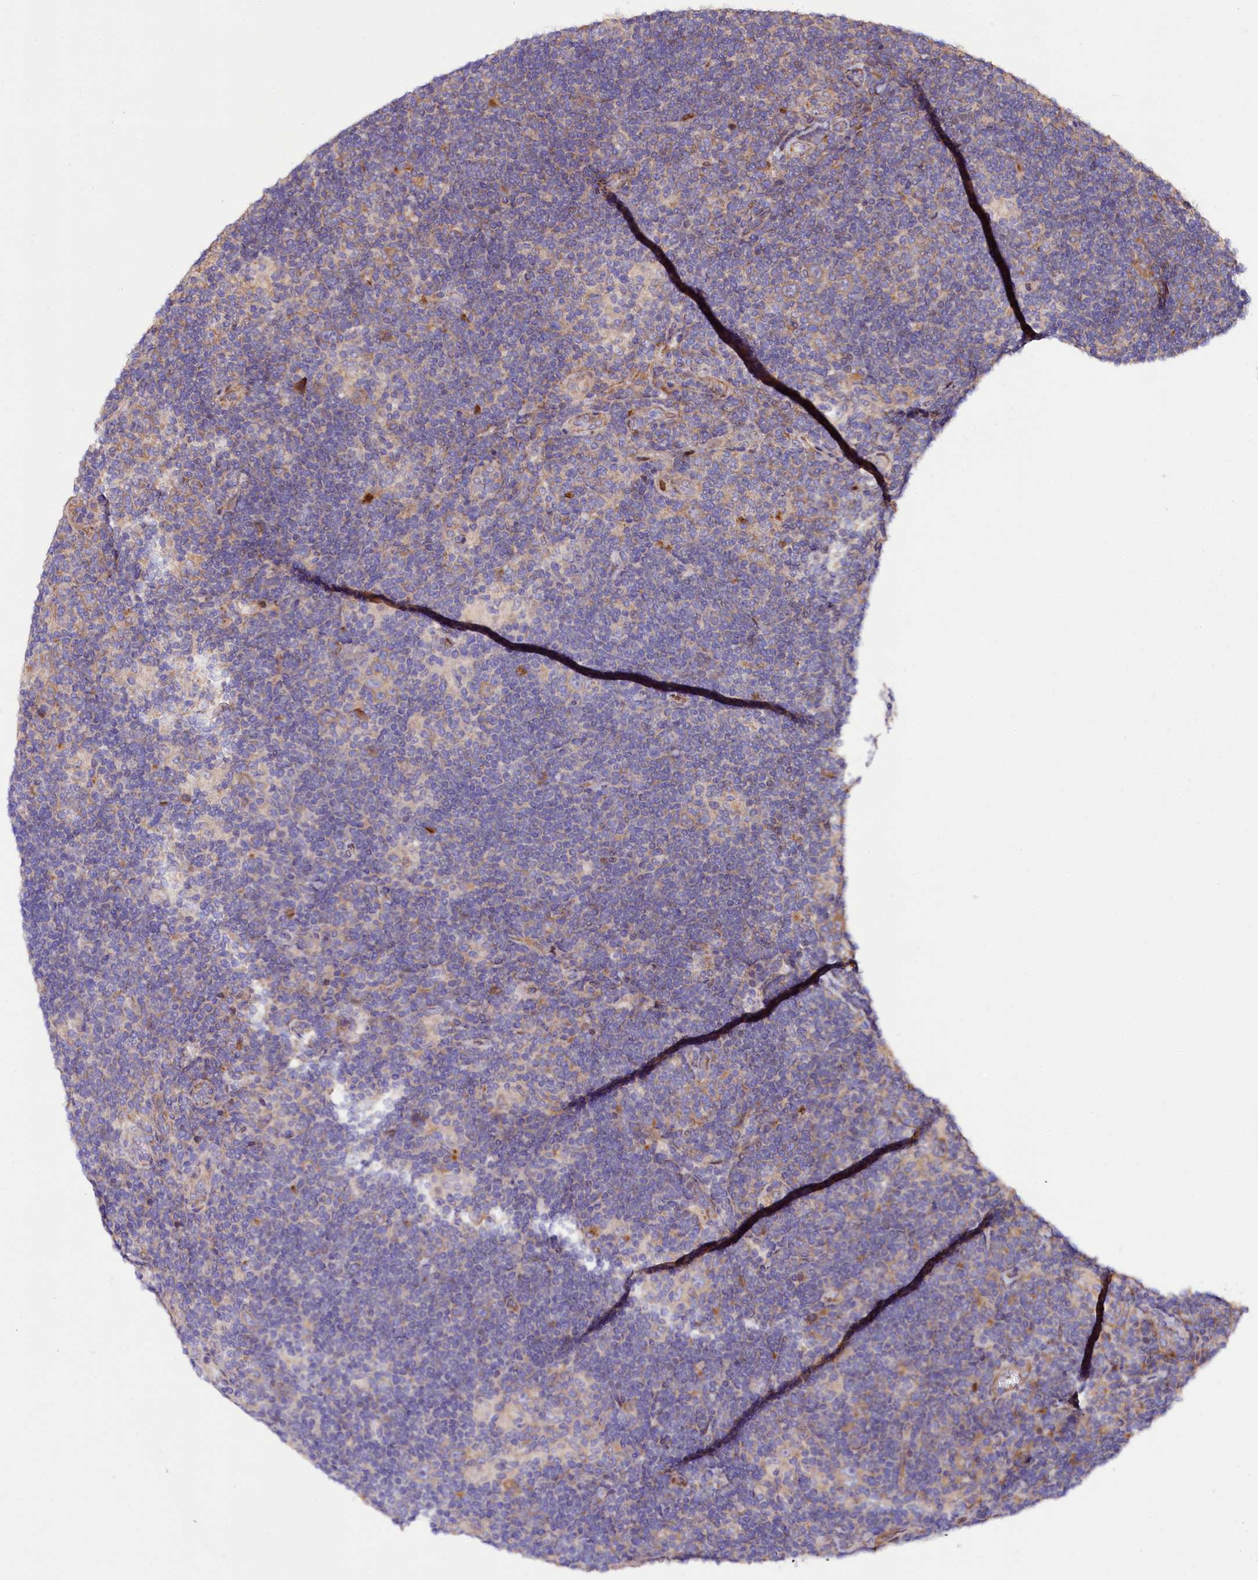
{"staining": {"intensity": "moderate", "quantity": ">75%", "location": "cytoplasmic/membranous"}, "tissue": "lymphoma", "cell_type": "Tumor cells", "image_type": "cancer", "snomed": [{"axis": "morphology", "description": "Hodgkin's disease, NOS"}, {"axis": "topography", "description": "Lymph node"}], "caption": "Moderate cytoplasmic/membranous staining is present in approximately >75% of tumor cells in Hodgkin's disease.", "gene": "PDZRN3", "patient": {"sex": "female", "age": 57}}